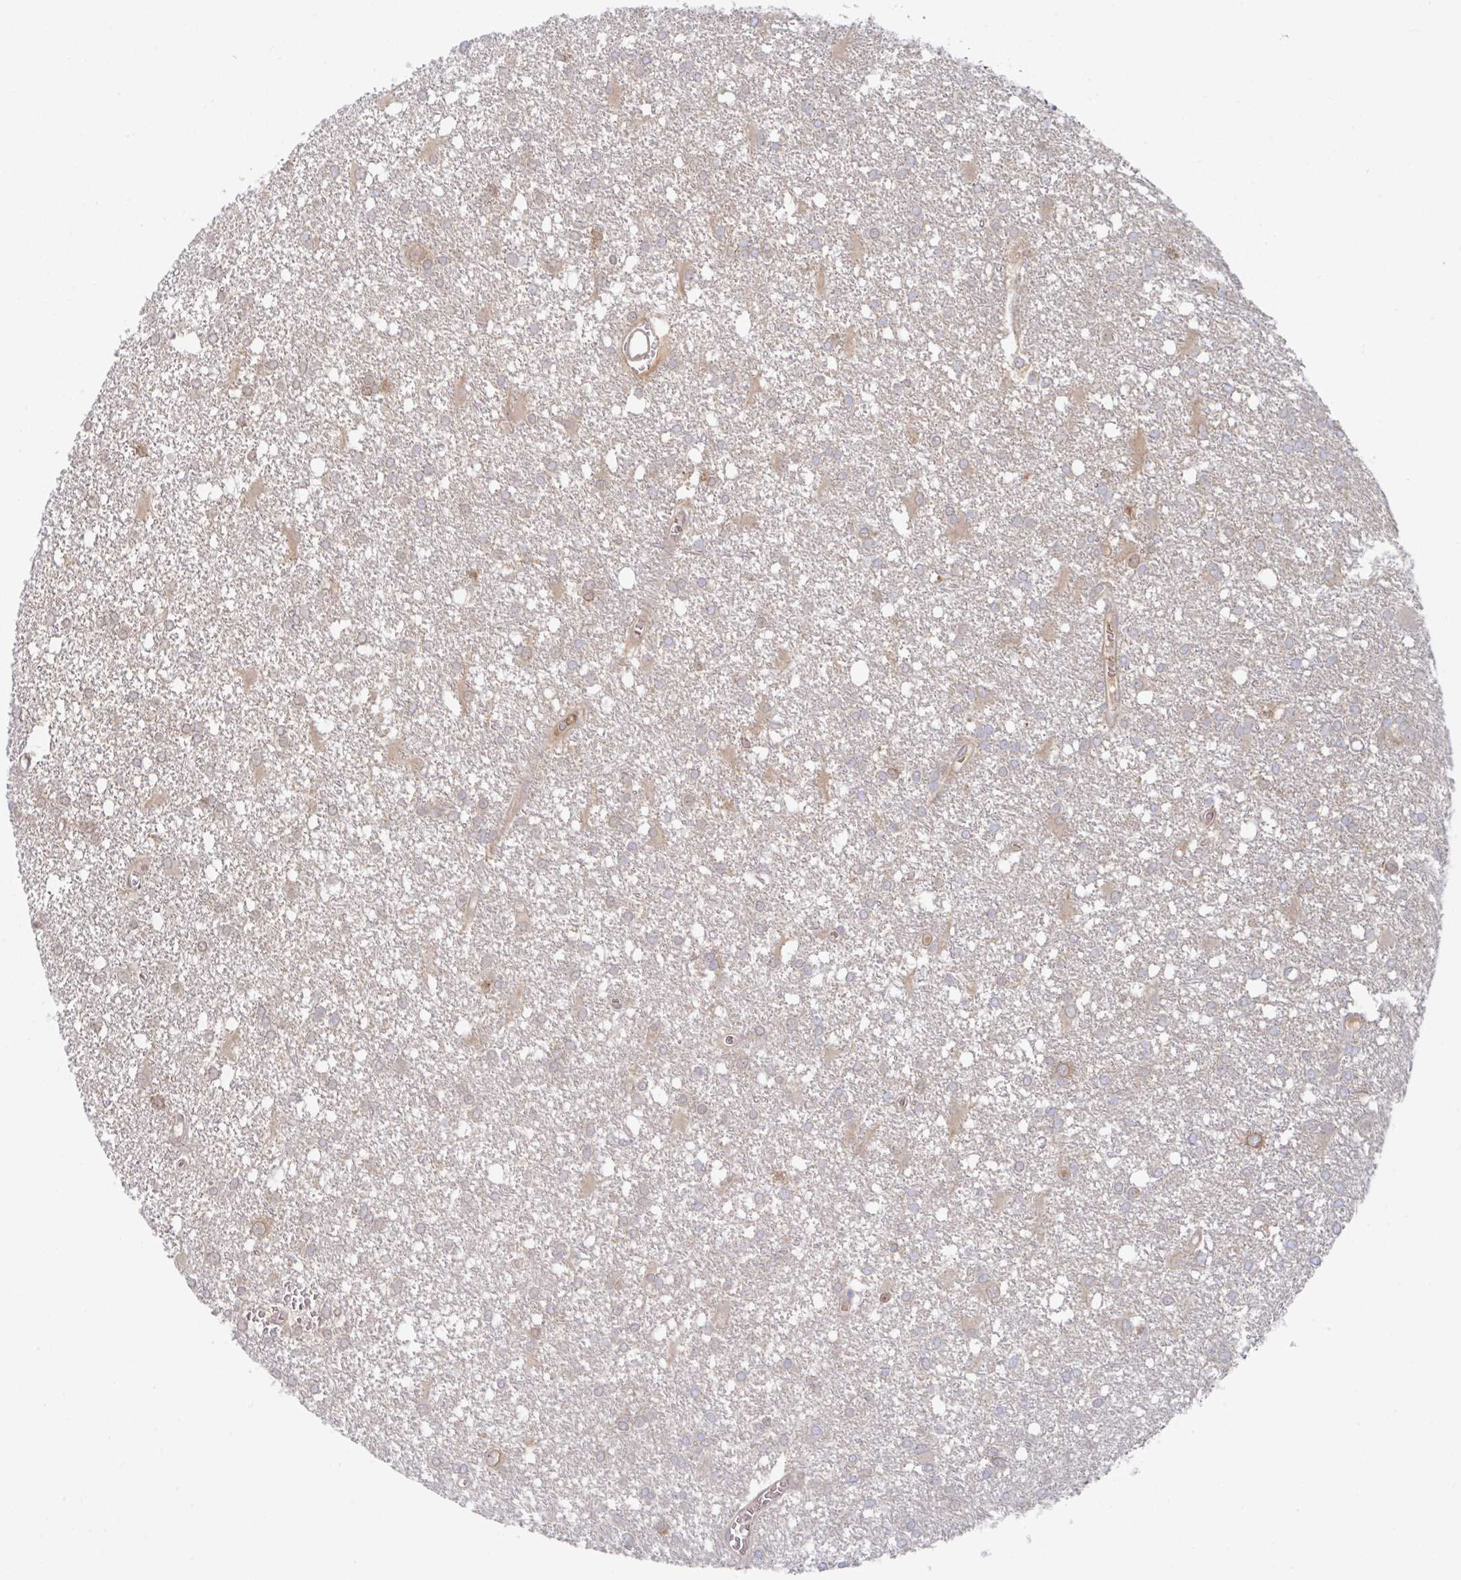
{"staining": {"intensity": "weak", "quantity": "25%-75%", "location": "cytoplasmic/membranous"}, "tissue": "glioma", "cell_type": "Tumor cells", "image_type": "cancer", "snomed": [{"axis": "morphology", "description": "Glioma, malignant, High grade"}, {"axis": "topography", "description": "Brain"}], "caption": "Immunohistochemistry (IHC) photomicrograph of neoplastic tissue: glioma stained using immunohistochemistry (IHC) demonstrates low levels of weak protein expression localized specifically in the cytoplasmic/membranous of tumor cells, appearing as a cytoplasmic/membranous brown color.", "gene": "AMPD2", "patient": {"sex": "male", "age": 48}}